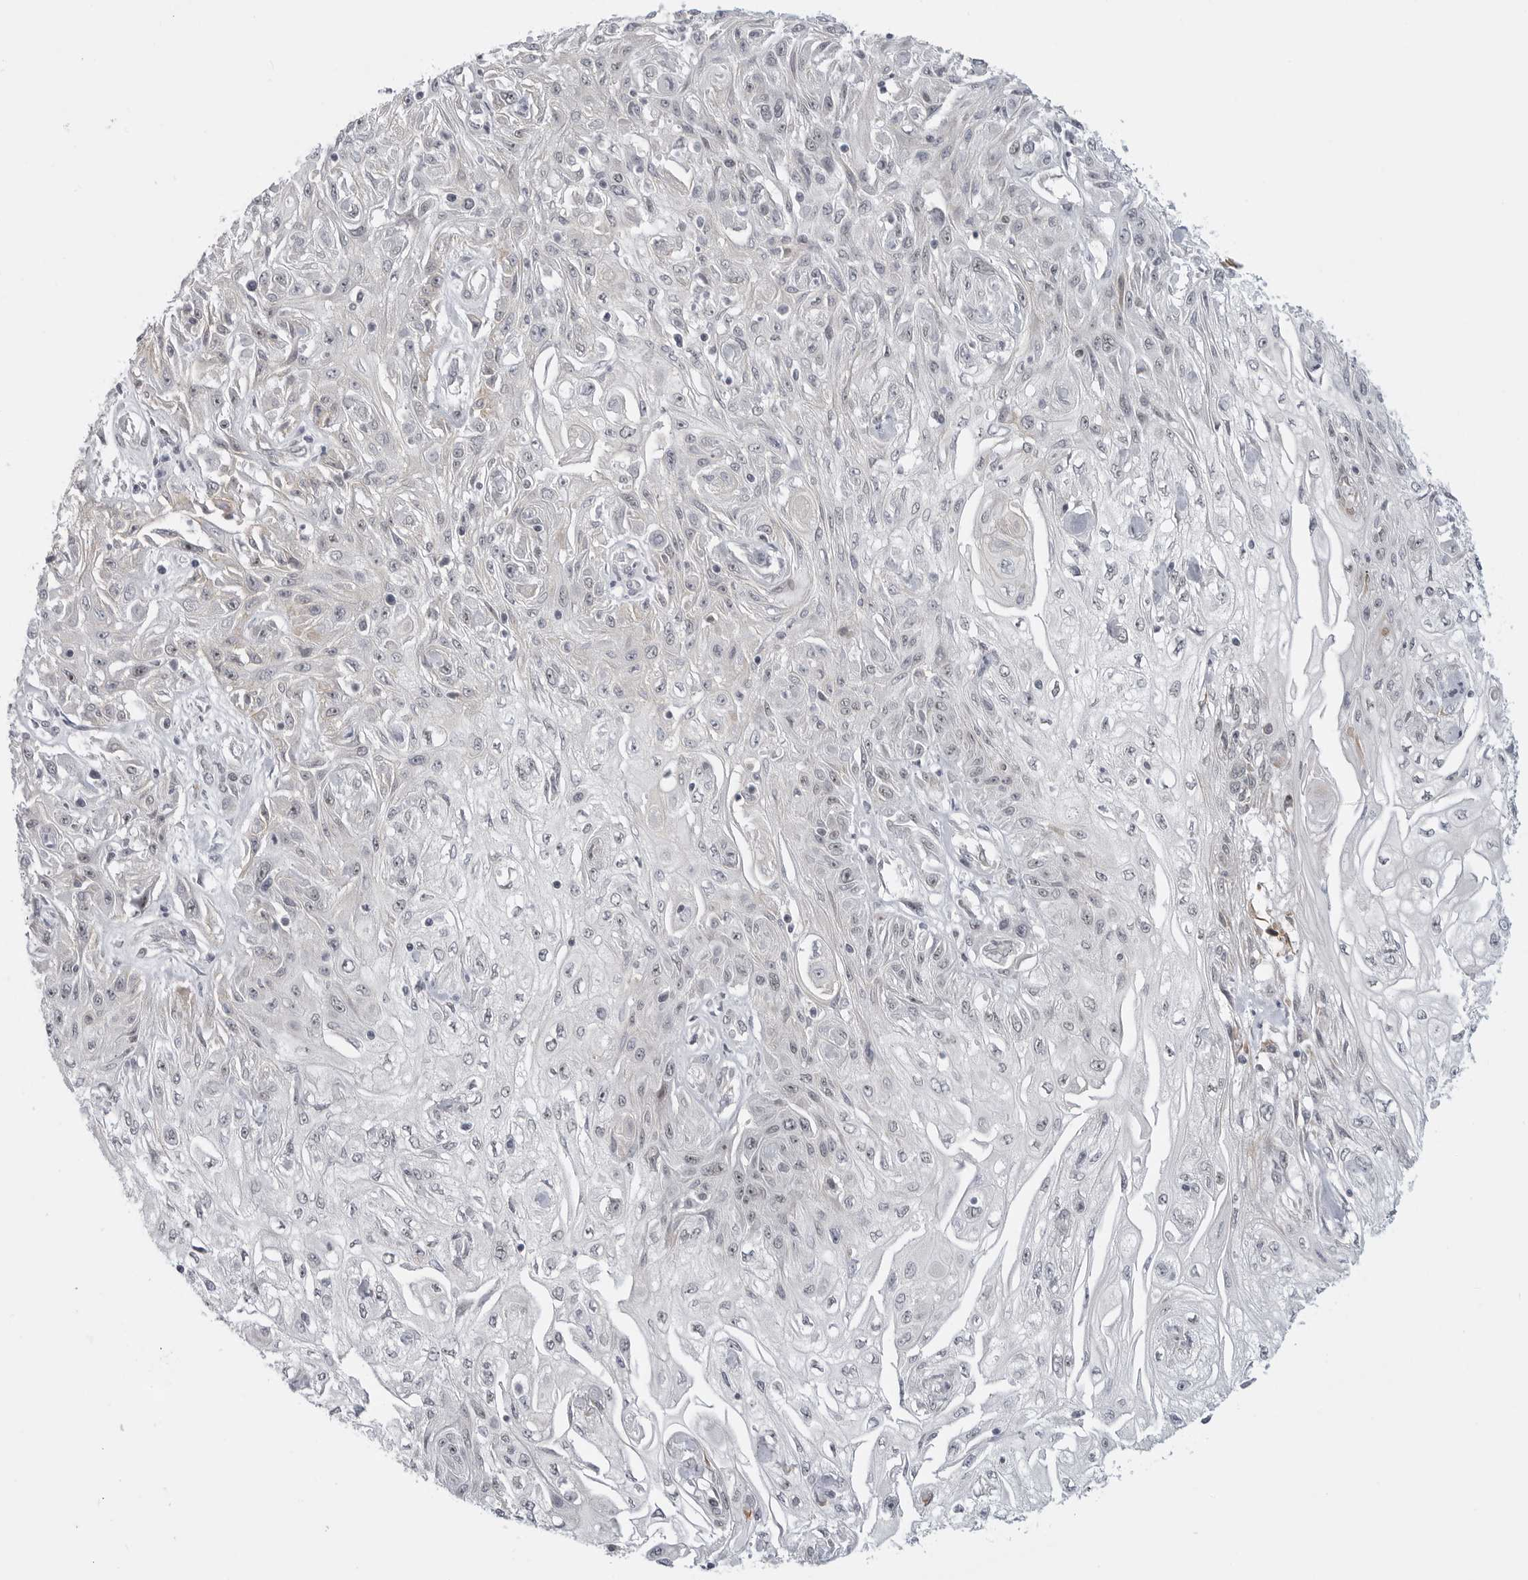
{"staining": {"intensity": "negative", "quantity": "none", "location": "none"}, "tissue": "skin cancer", "cell_type": "Tumor cells", "image_type": "cancer", "snomed": [{"axis": "morphology", "description": "Squamous cell carcinoma, NOS"}, {"axis": "morphology", "description": "Squamous cell carcinoma, metastatic, NOS"}, {"axis": "topography", "description": "Skin"}, {"axis": "topography", "description": "Lymph node"}], "caption": "This is a histopathology image of immunohistochemistry (IHC) staining of metastatic squamous cell carcinoma (skin), which shows no staining in tumor cells.", "gene": "CEP295NL", "patient": {"sex": "male", "age": 75}}